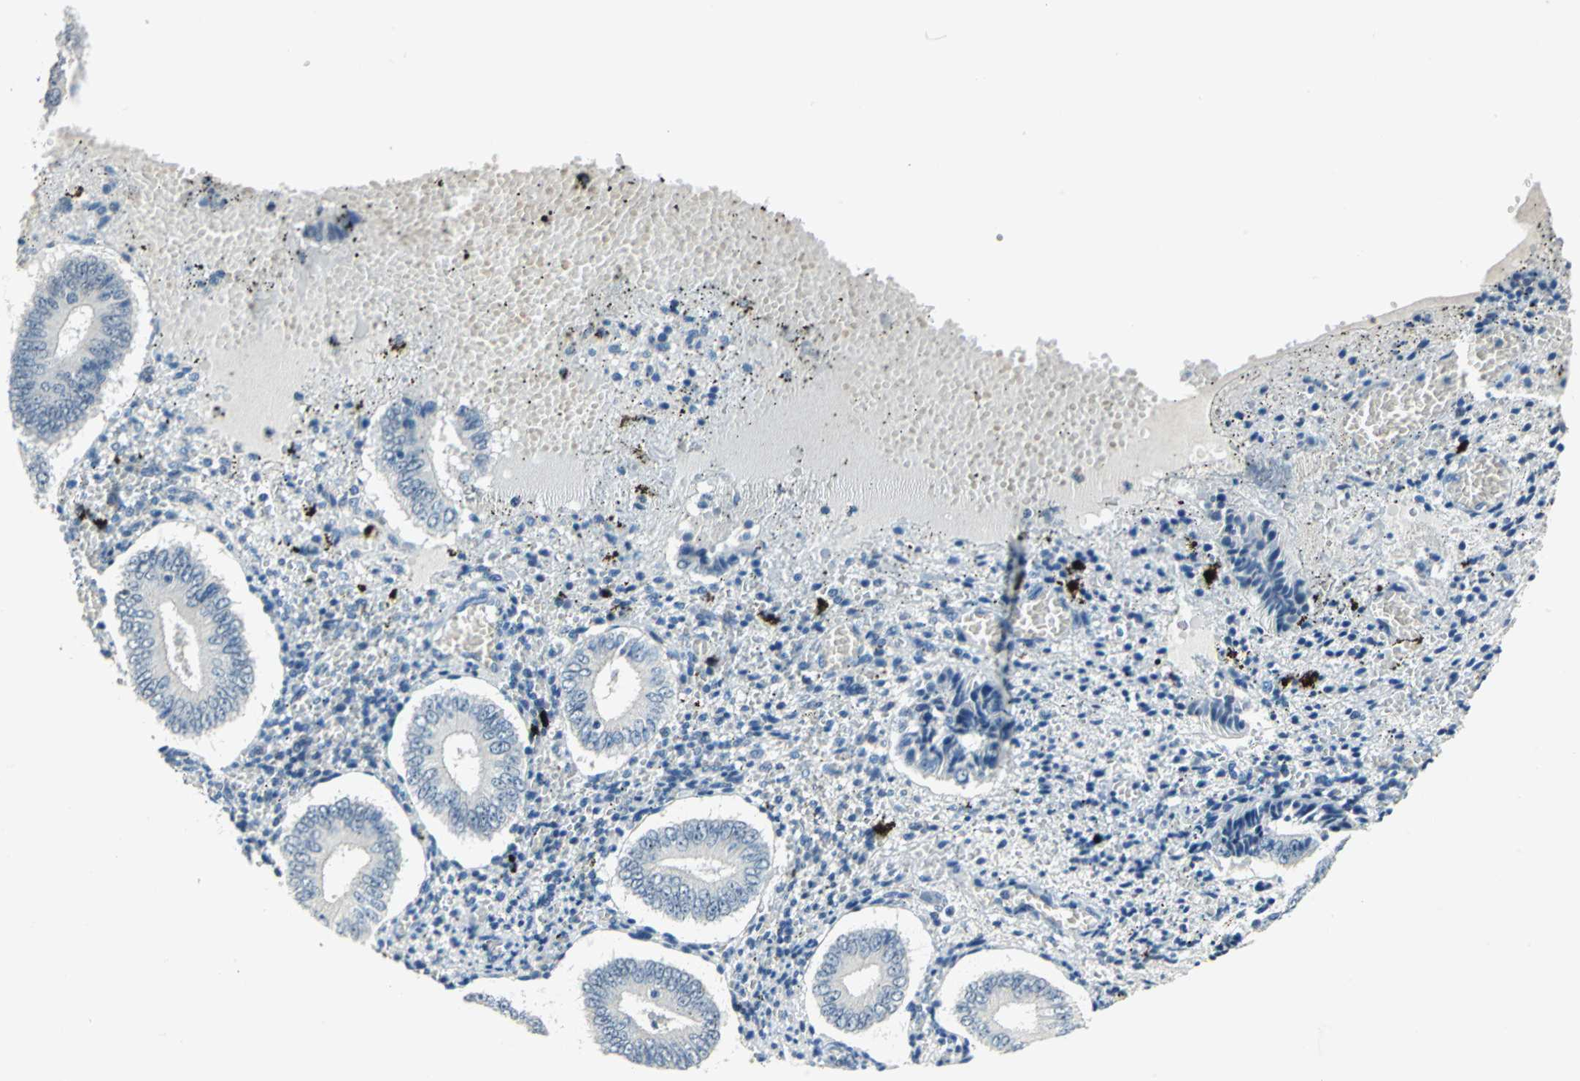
{"staining": {"intensity": "negative", "quantity": "none", "location": "none"}, "tissue": "endometrium", "cell_type": "Cells in endometrial stroma", "image_type": "normal", "snomed": [{"axis": "morphology", "description": "Normal tissue, NOS"}, {"axis": "topography", "description": "Endometrium"}], "caption": "DAB (3,3'-diaminobenzidine) immunohistochemical staining of unremarkable endometrium demonstrates no significant positivity in cells in endometrial stroma.", "gene": "RAD17", "patient": {"sex": "female", "age": 42}}